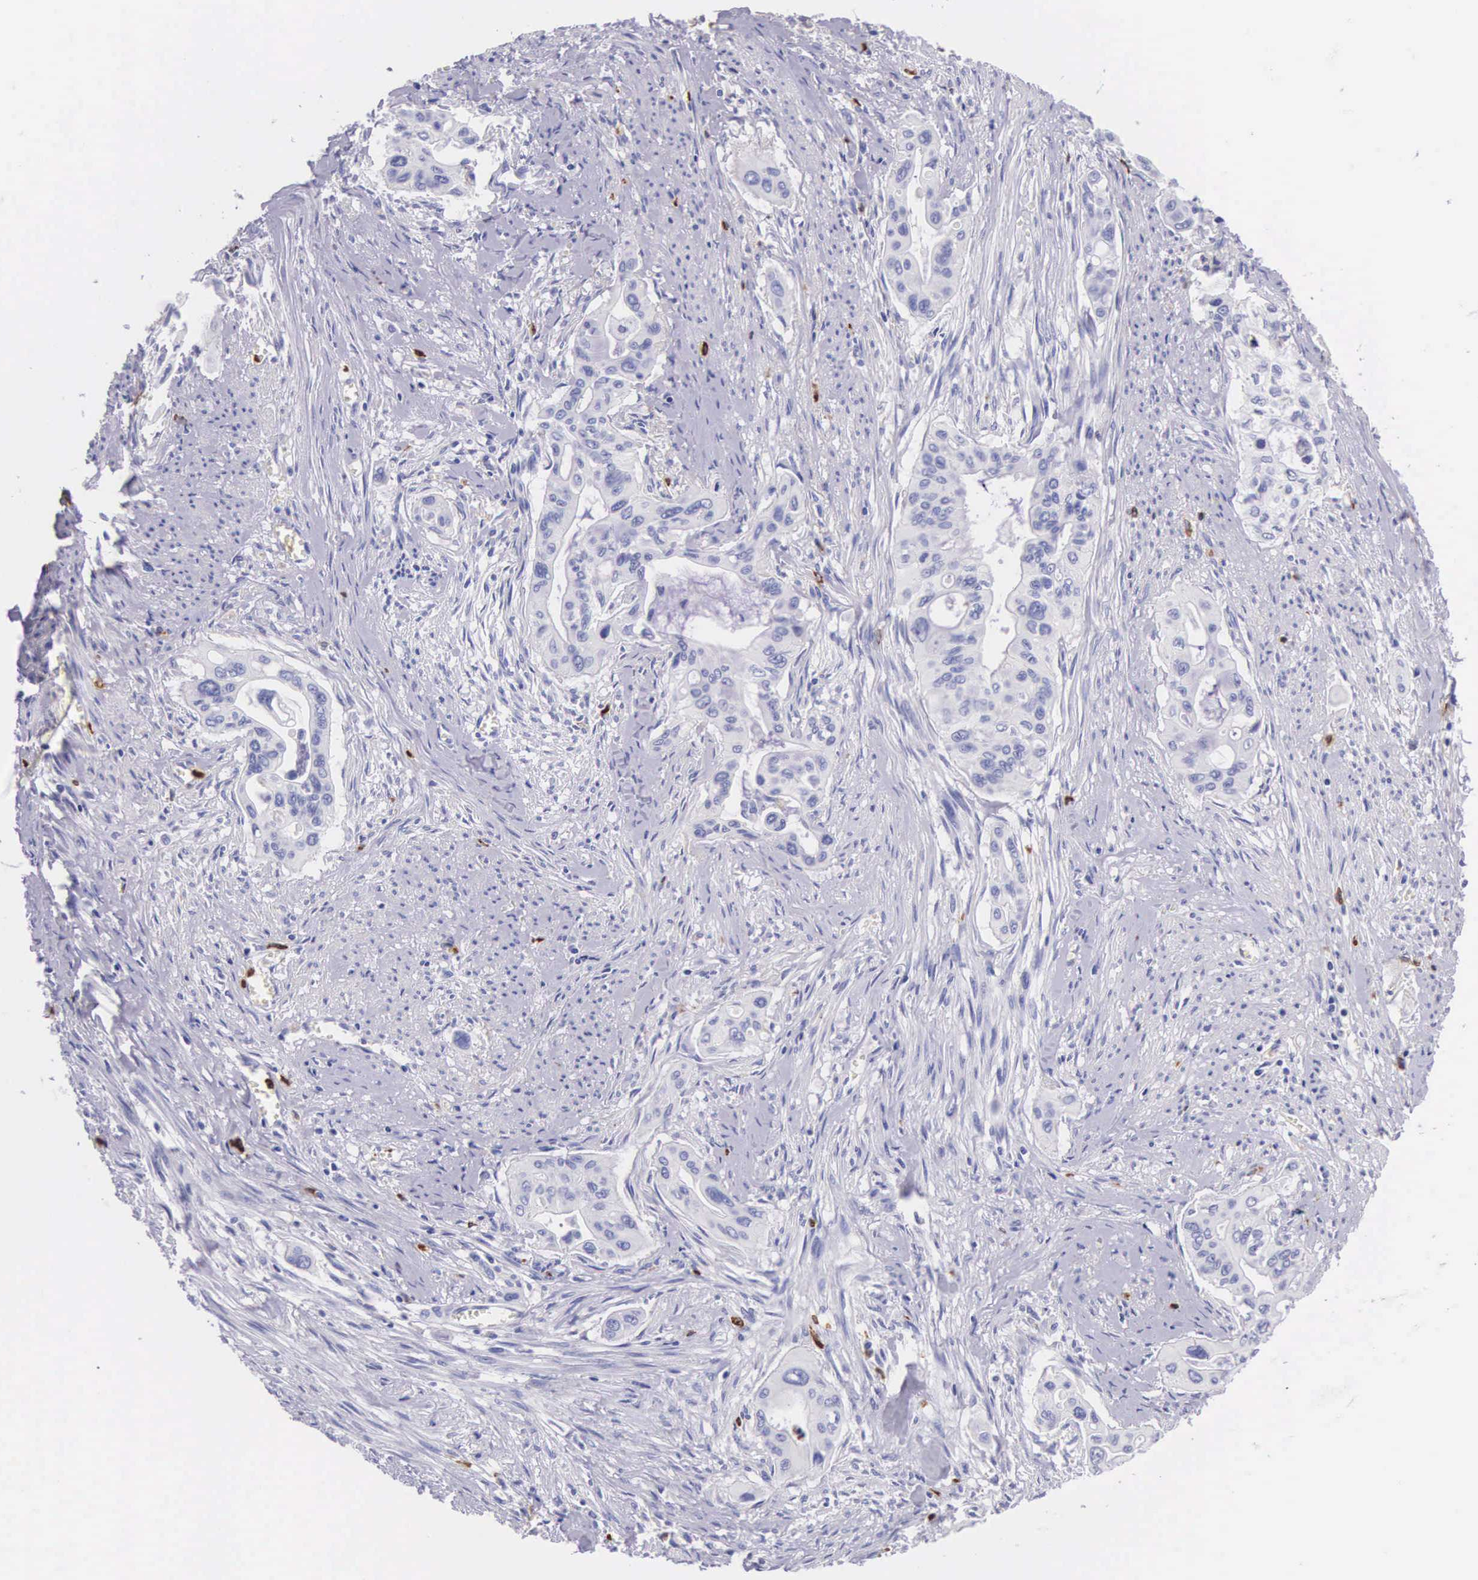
{"staining": {"intensity": "negative", "quantity": "none", "location": "none"}, "tissue": "pancreatic cancer", "cell_type": "Tumor cells", "image_type": "cancer", "snomed": [{"axis": "morphology", "description": "Adenocarcinoma, NOS"}, {"axis": "topography", "description": "Pancreas"}], "caption": "A high-resolution histopathology image shows immunohistochemistry (IHC) staining of pancreatic adenocarcinoma, which reveals no significant expression in tumor cells. The staining was performed using DAB to visualize the protein expression in brown, while the nuclei were stained in blue with hematoxylin (Magnification: 20x).", "gene": "FCN1", "patient": {"sex": "male", "age": 77}}